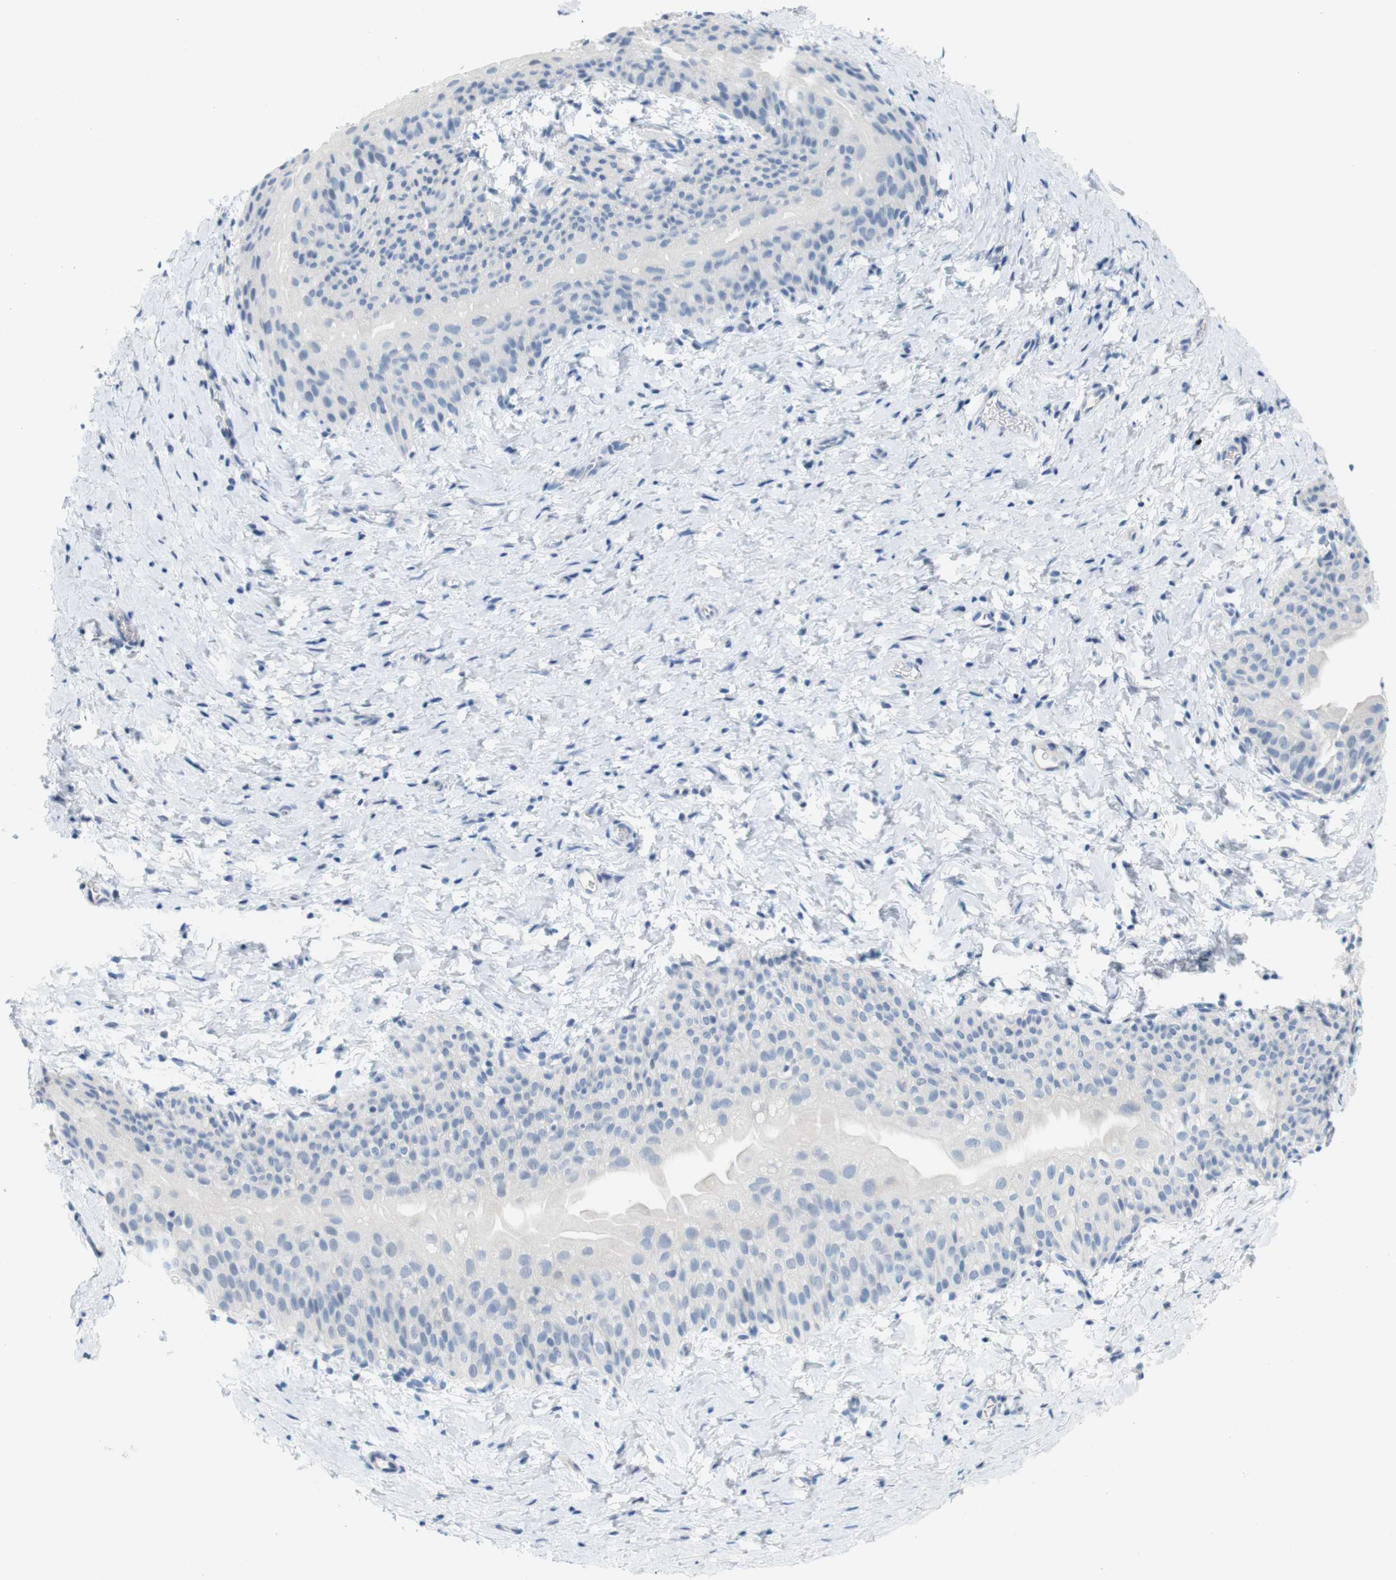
{"staining": {"intensity": "weak", "quantity": ">75%", "location": "cytoplasmic/membranous"}, "tissue": "smooth muscle", "cell_type": "Smooth muscle cells", "image_type": "normal", "snomed": [{"axis": "morphology", "description": "Normal tissue, NOS"}, {"axis": "topography", "description": "Smooth muscle"}], "caption": "Immunohistochemical staining of normal human smooth muscle exhibits weak cytoplasmic/membranous protein expression in about >75% of smooth muscle cells.", "gene": "HRH2", "patient": {"sex": "male", "age": 16}}